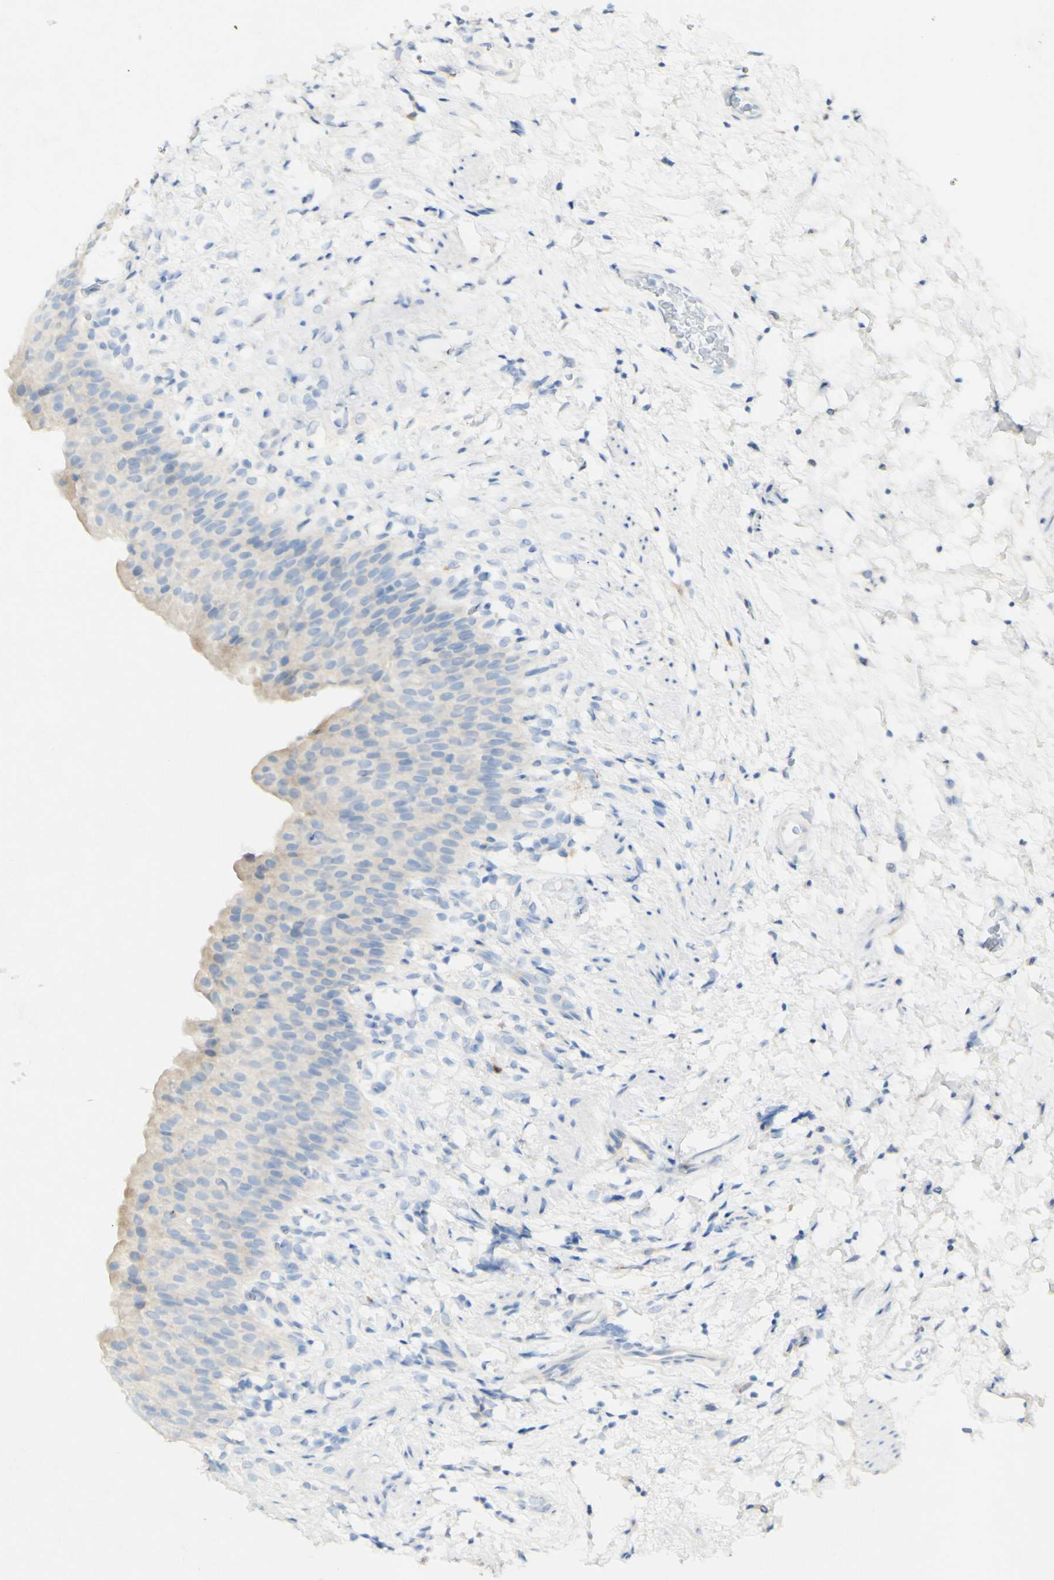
{"staining": {"intensity": "weak", "quantity": "<25%", "location": "cytoplasmic/membranous"}, "tissue": "urinary bladder", "cell_type": "Urothelial cells", "image_type": "normal", "snomed": [{"axis": "morphology", "description": "Normal tissue, NOS"}, {"axis": "topography", "description": "Urinary bladder"}], "caption": "Immunohistochemical staining of normal human urinary bladder demonstrates no significant expression in urothelial cells.", "gene": "FGF4", "patient": {"sex": "female", "age": 79}}